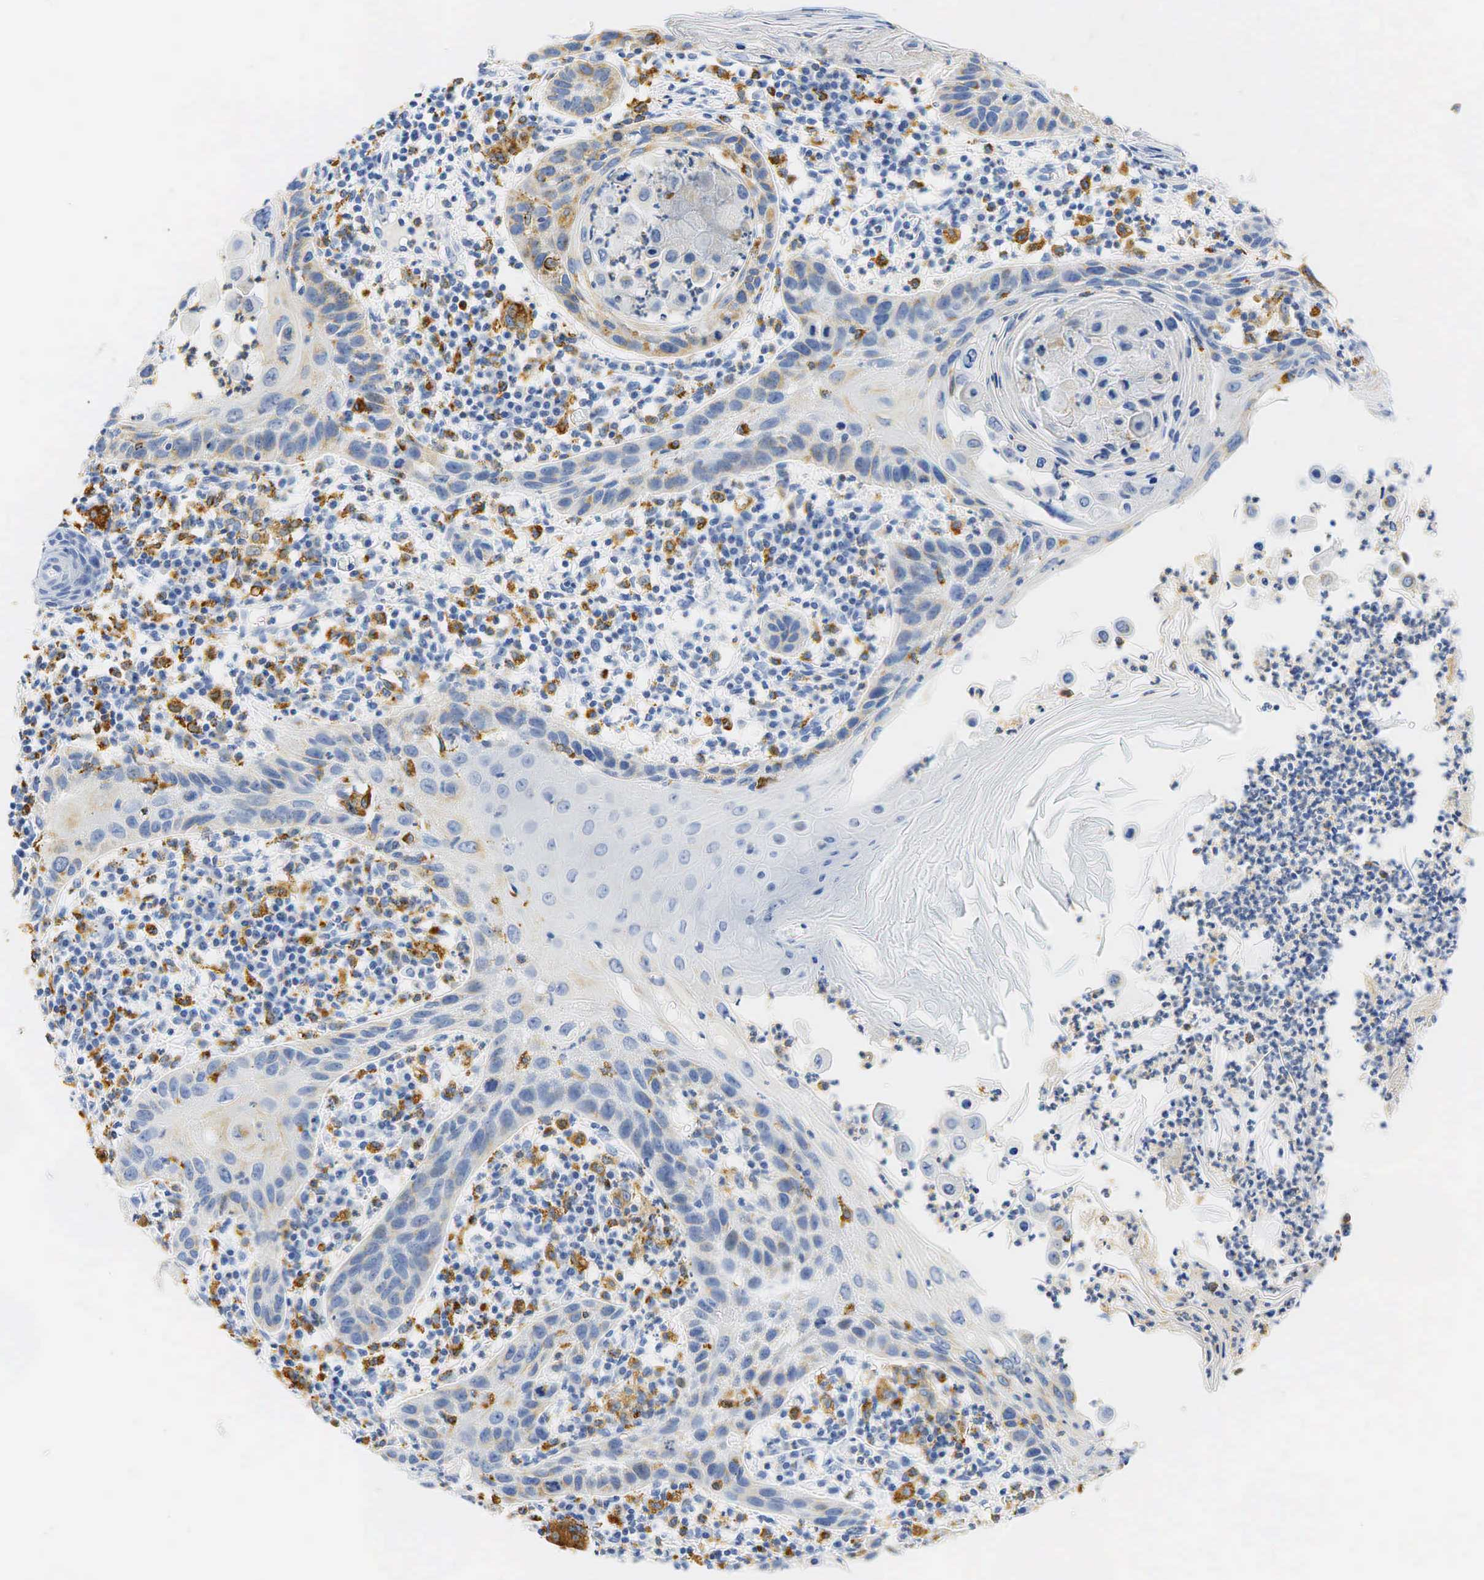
{"staining": {"intensity": "weak", "quantity": "<25%", "location": "cytoplasmic/membranous"}, "tissue": "skin cancer", "cell_type": "Tumor cells", "image_type": "cancer", "snomed": [{"axis": "morphology", "description": "Squamous cell carcinoma, NOS"}, {"axis": "topography", "description": "Skin"}], "caption": "High power microscopy micrograph of an immunohistochemistry micrograph of skin squamous cell carcinoma, revealing no significant expression in tumor cells.", "gene": "CD68", "patient": {"sex": "female", "age": 74}}